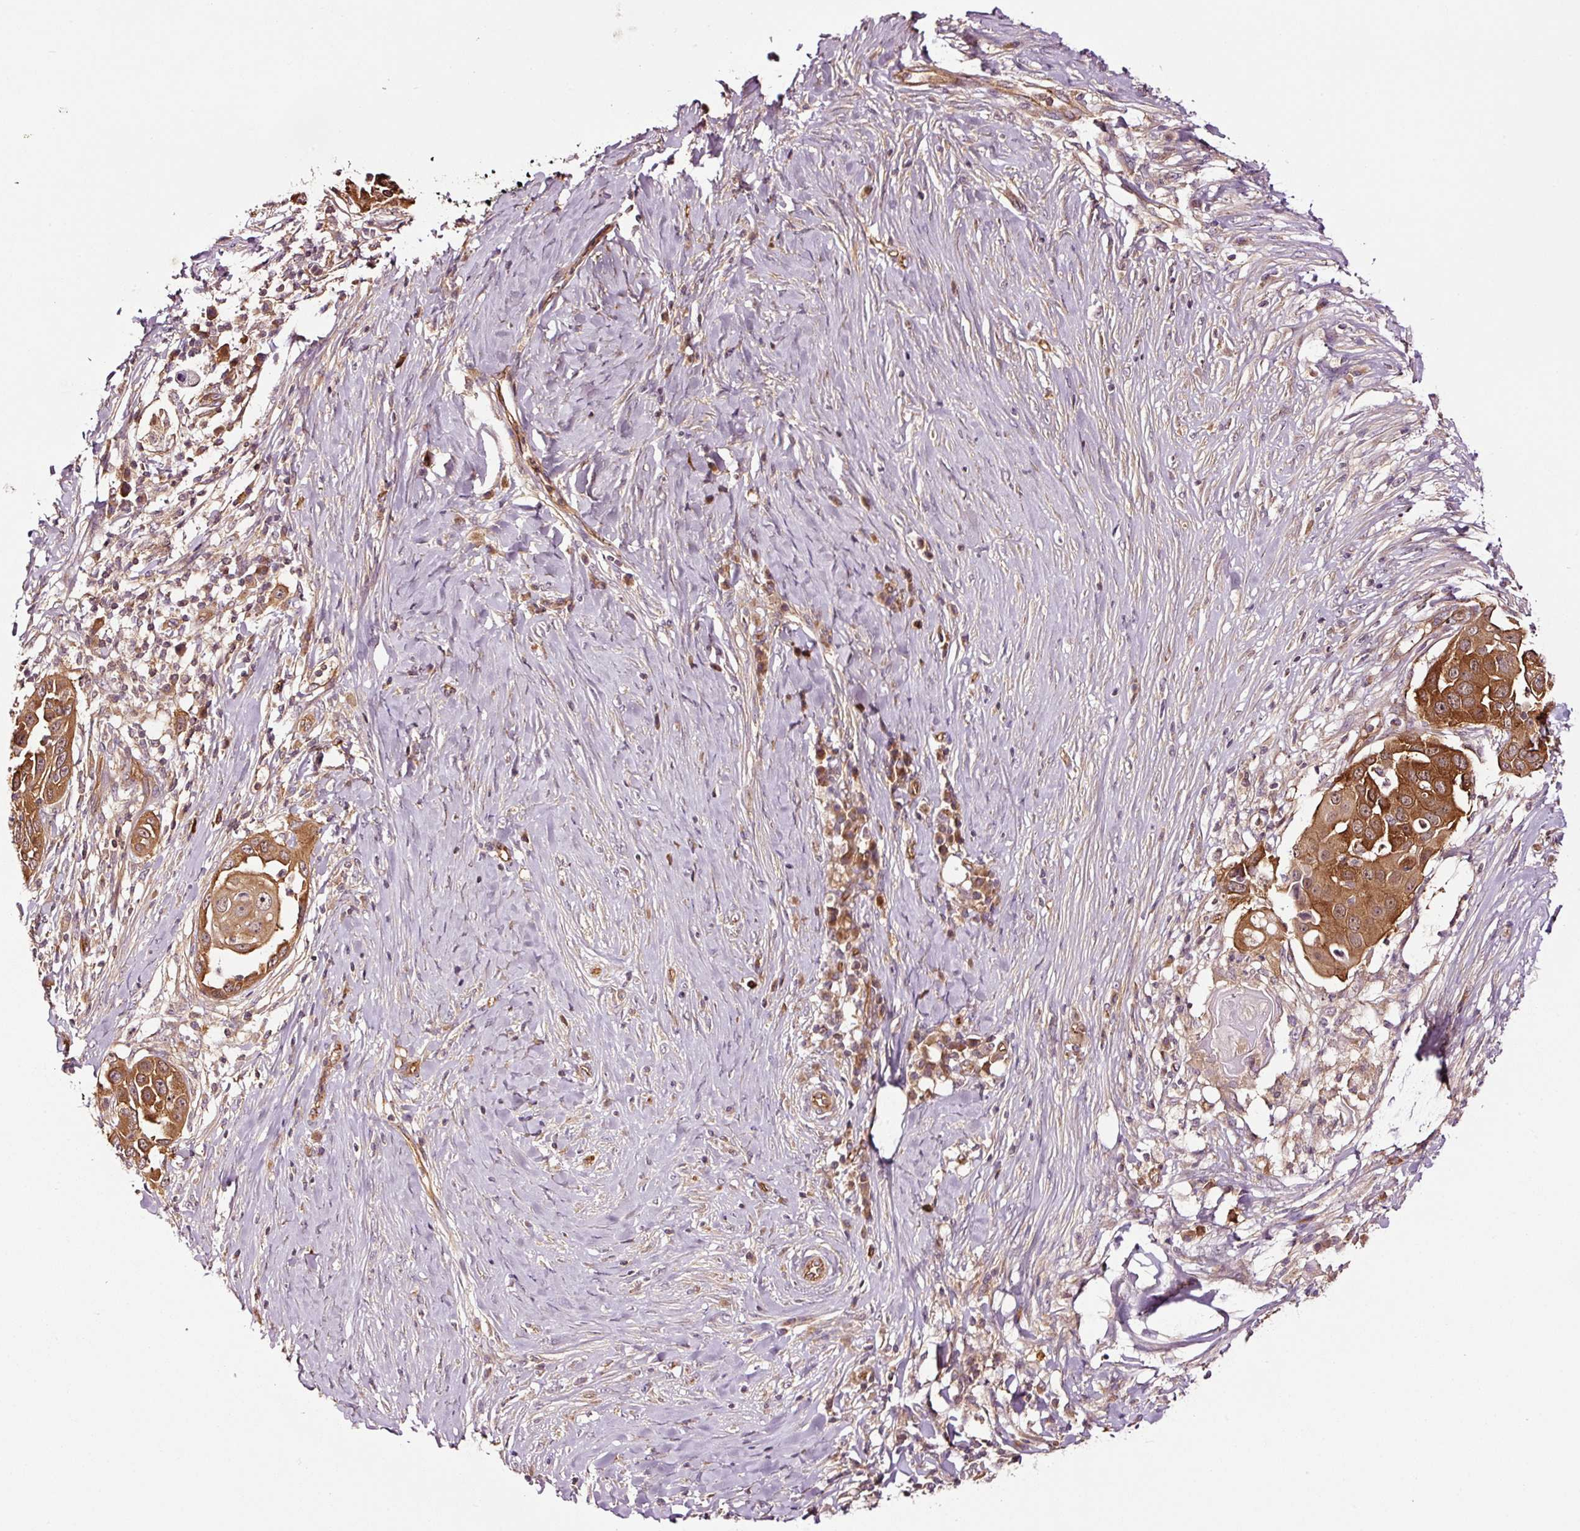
{"staining": {"intensity": "strong", "quantity": ">75%", "location": "cytoplasmic/membranous"}, "tissue": "skin cancer", "cell_type": "Tumor cells", "image_type": "cancer", "snomed": [{"axis": "morphology", "description": "Squamous cell carcinoma, NOS"}, {"axis": "topography", "description": "Skin"}], "caption": "Skin squamous cell carcinoma stained with a brown dye demonstrates strong cytoplasmic/membranous positive expression in about >75% of tumor cells.", "gene": "METAP1", "patient": {"sex": "female", "age": 44}}